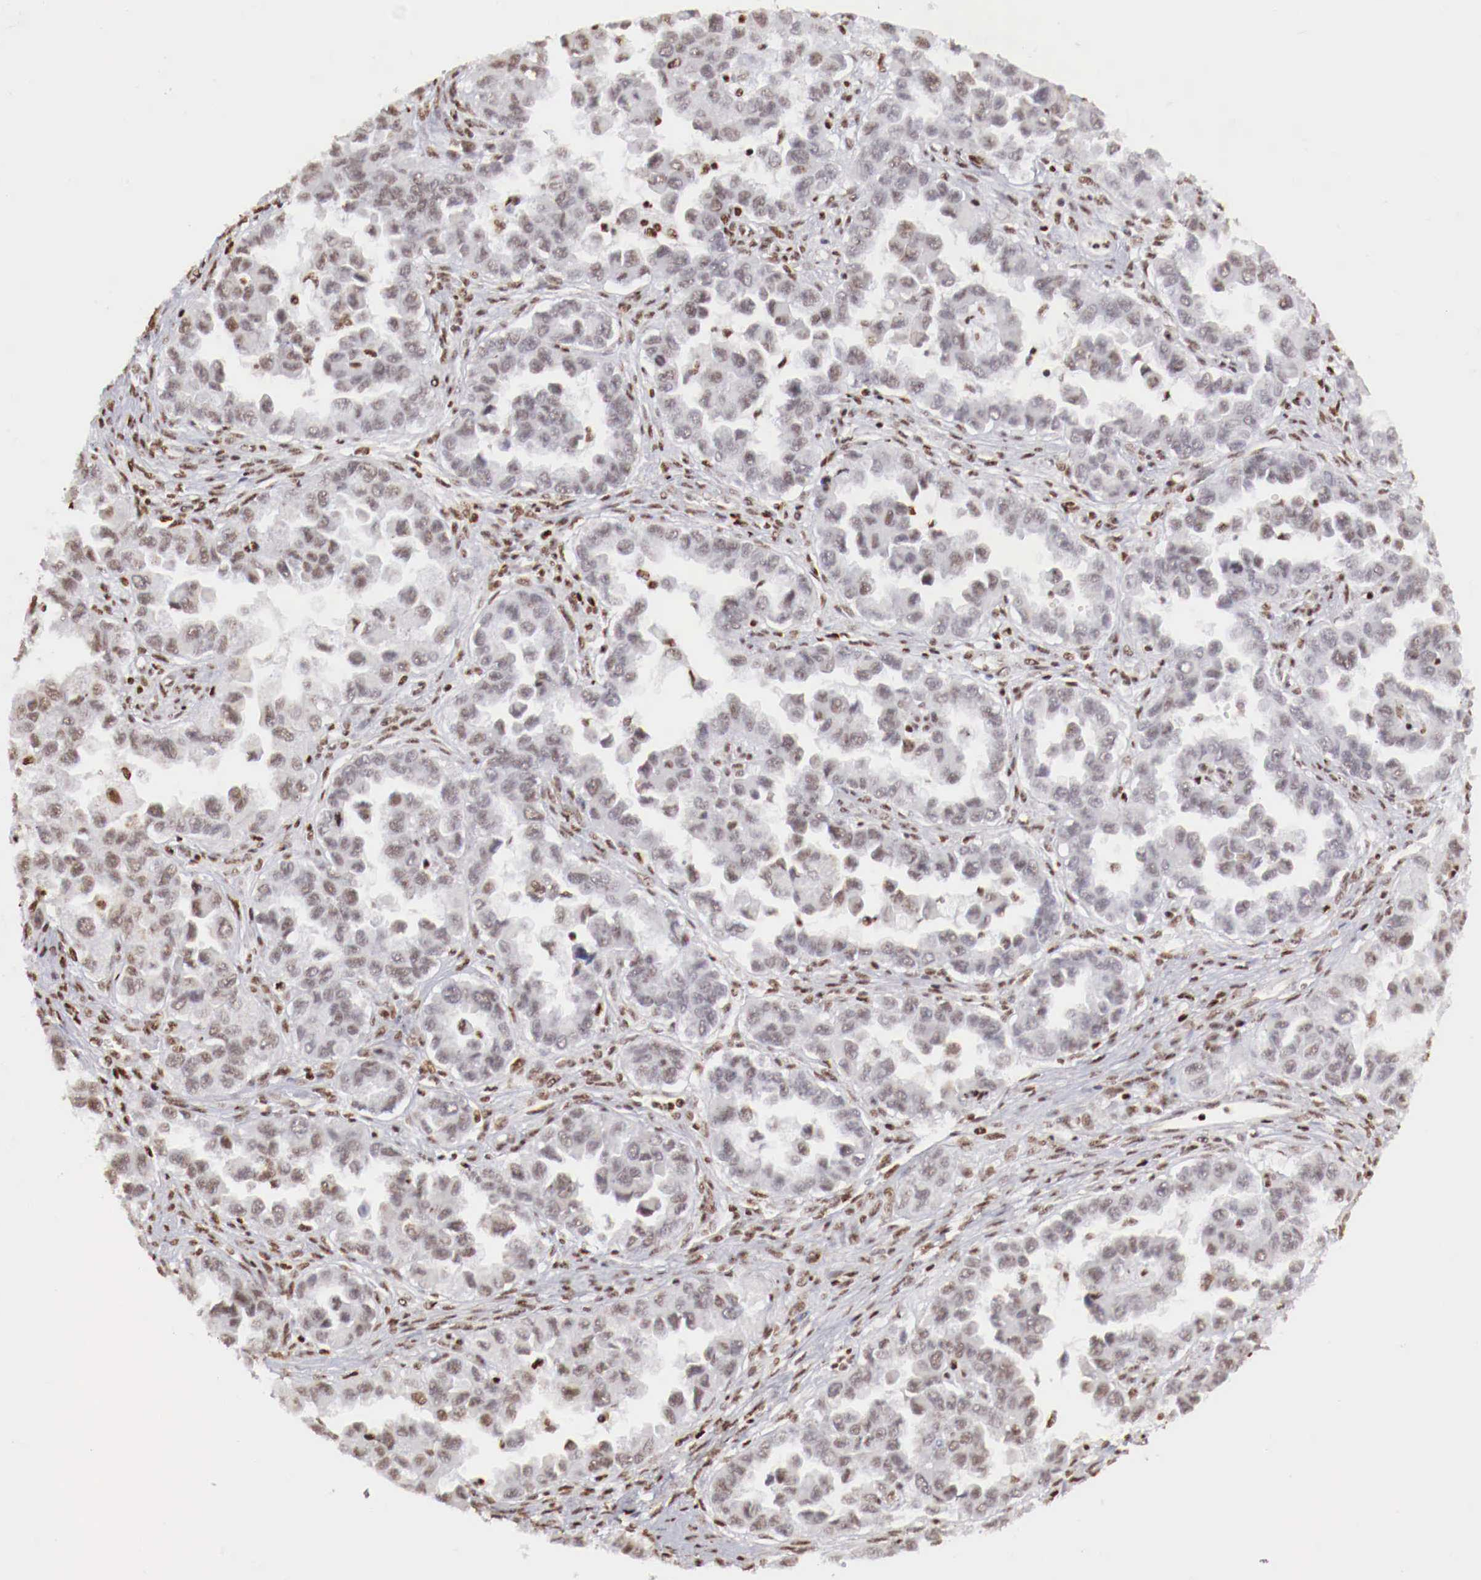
{"staining": {"intensity": "weak", "quantity": ">75%", "location": "nuclear"}, "tissue": "ovarian cancer", "cell_type": "Tumor cells", "image_type": "cancer", "snomed": [{"axis": "morphology", "description": "Cystadenocarcinoma, serous, NOS"}, {"axis": "topography", "description": "Ovary"}], "caption": "Serous cystadenocarcinoma (ovarian) was stained to show a protein in brown. There is low levels of weak nuclear expression in about >75% of tumor cells. (IHC, brightfield microscopy, high magnification).", "gene": "MAX", "patient": {"sex": "female", "age": 84}}